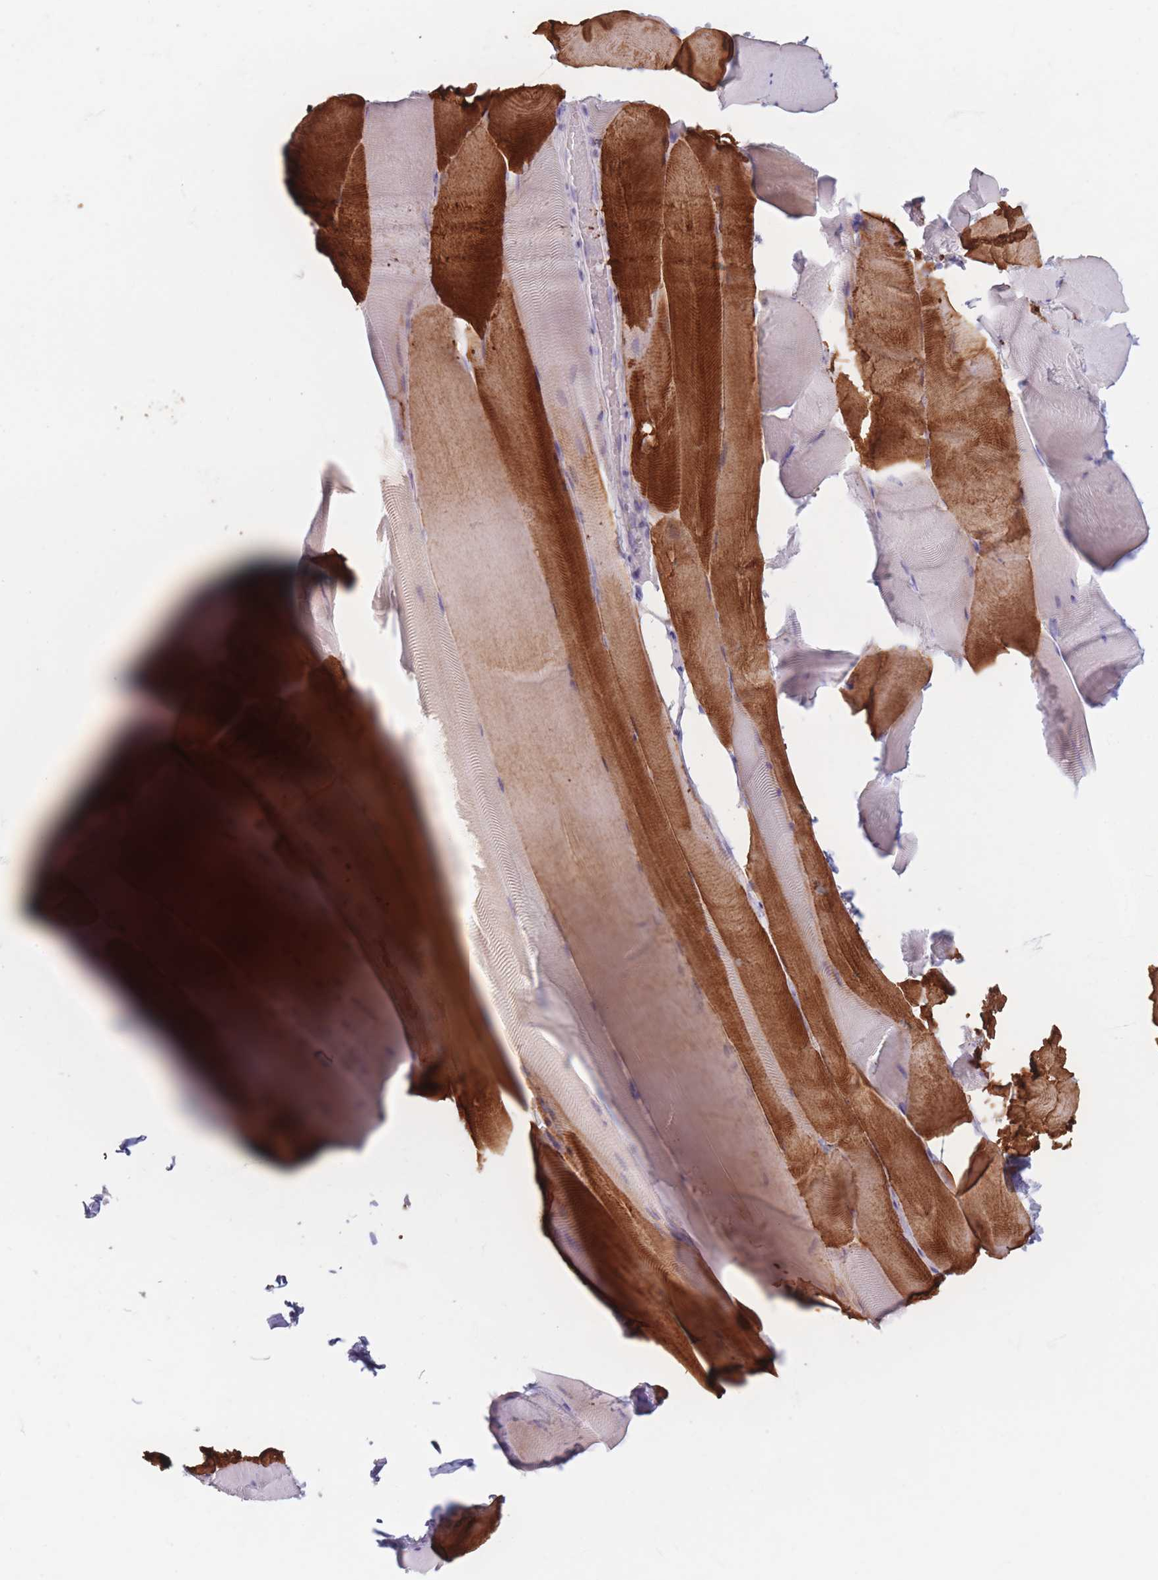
{"staining": {"intensity": "strong", "quantity": "25%-75%", "location": "cytoplasmic/membranous"}, "tissue": "skeletal muscle", "cell_type": "Myocytes", "image_type": "normal", "snomed": [{"axis": "morphology", "description": "Normal tissue, NOS"}, {"axis": "topography", "description": "Skeletal muscle"}], "caption": "Immunohistochemistry (IHC) staining of unremarkable skeletal muscle, which shows high levels of strong cytoplasmic/membranous positivity in approximately 25%-75% of myocytes indicating strong cytoplasmic/membranous protein positivity. The staining was performed using DAB (3,3'-diaminobenzidine) (brown) for protein detection and nuclei were counterstained in hematoxylin (blue).", "gene": "PIGM", "patient": {"sex": "female", "age": 64}}